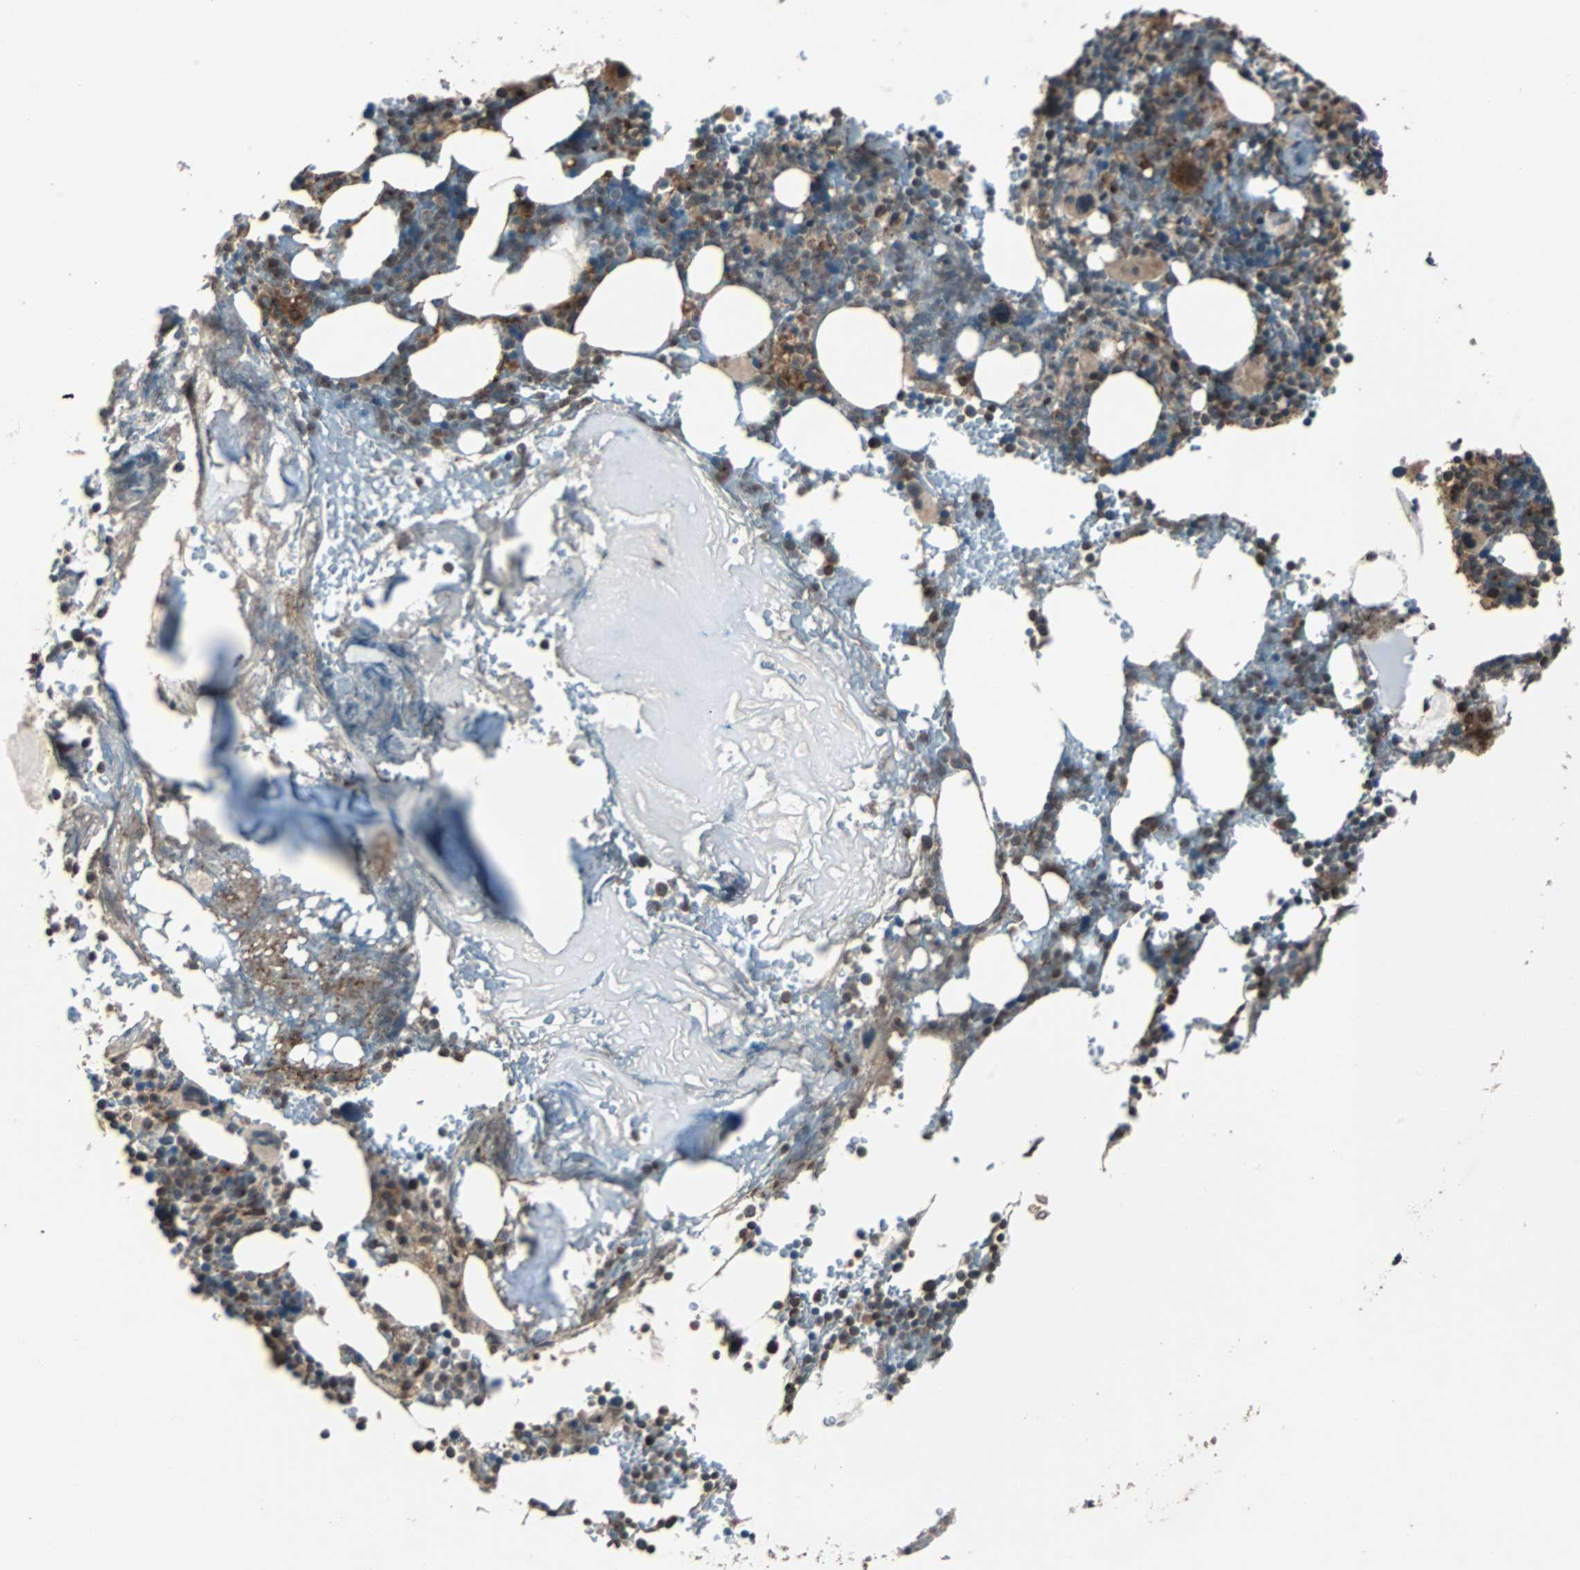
{"staining": {"intensity": "moderate", "quantity": "25%-75%", "location": "cytoplasmic/membranous"}, "tissue": "bone marrow", "cell_type": "Hematopoietic cells", "image_type": "normal", "snomed": [{"axis": "morphology", "description": "Normal tissue, NOS"}, {"axis": "topography", "description": "Bone marrow"}], "caption": "High-power microscopy captured an IHC photomicrograph of unremarkable bone marrow, revealing moderate cytoplasmic/membranous positivity in about 25%-75% of hematopoietic cells. Ihc stains the protein in brown and the nuclei are stained blue.", "gene": "RAB7A", "patient": {"sex": "female", "age": 66}}